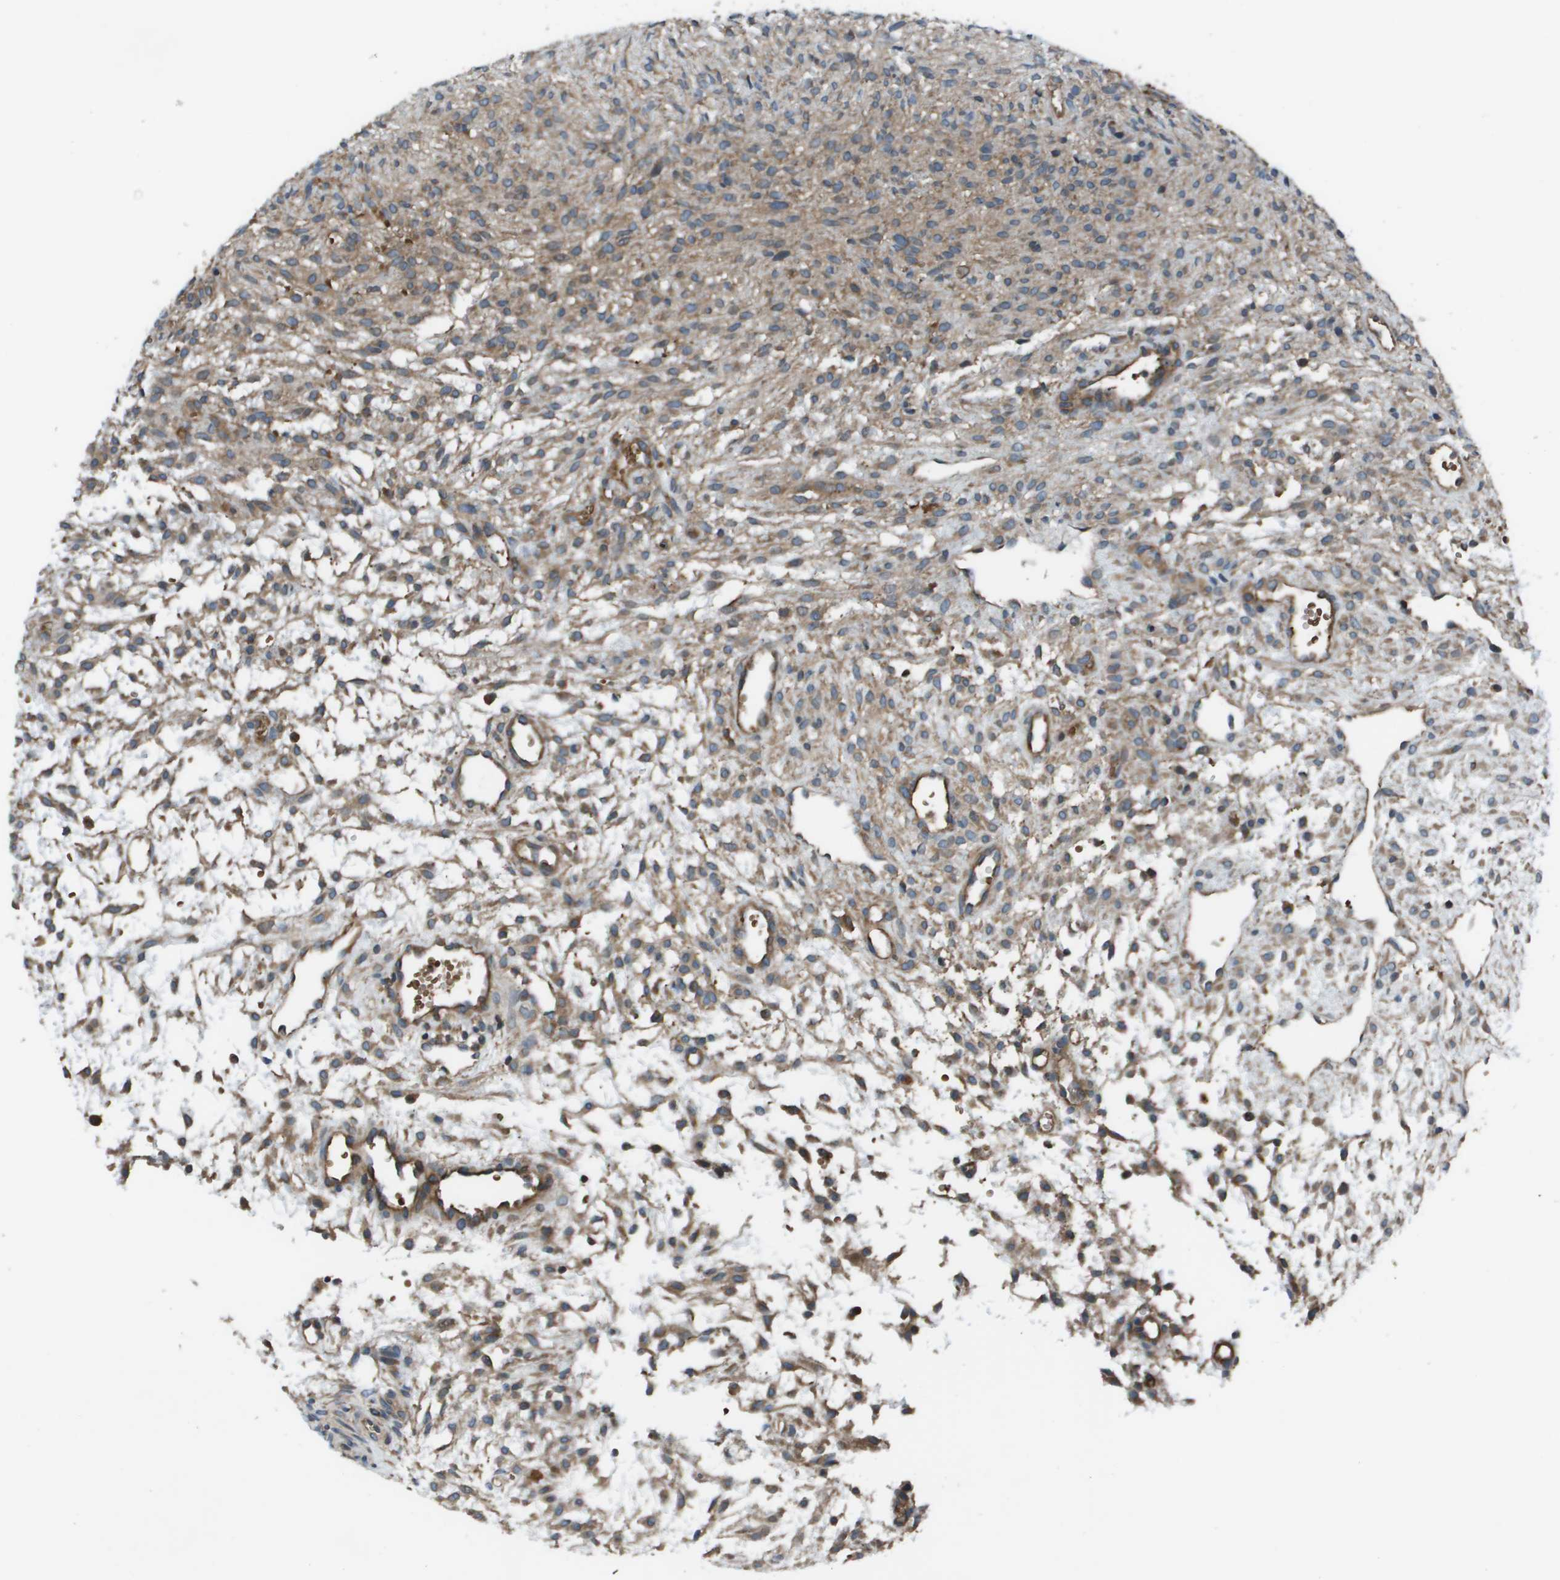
{"staining": {"intensity": "moderate", "quantity": "25%-75%", "location": "cytoplasmic/membranous"}, "tissue": "ovary", "cell_type": "Ovarian stroma cells", "image_type": "normal", "snomed": [{"axis": "morphology", "description": "Normal tissue, NOS"}, {"axis": "morphology", "description": "Cyst, NOS"}, {"axis": "topography", "description": "Ovary"}], "caption": "There is medium levels of moderate cytoplasmic/membranous expression in ovarian stroma cells of unremarkable ovary, as demonstrated by immunohistochemical staining (brown color).", "gene": "EIF3B", "patient": {"sex": "female", "age": 18}}